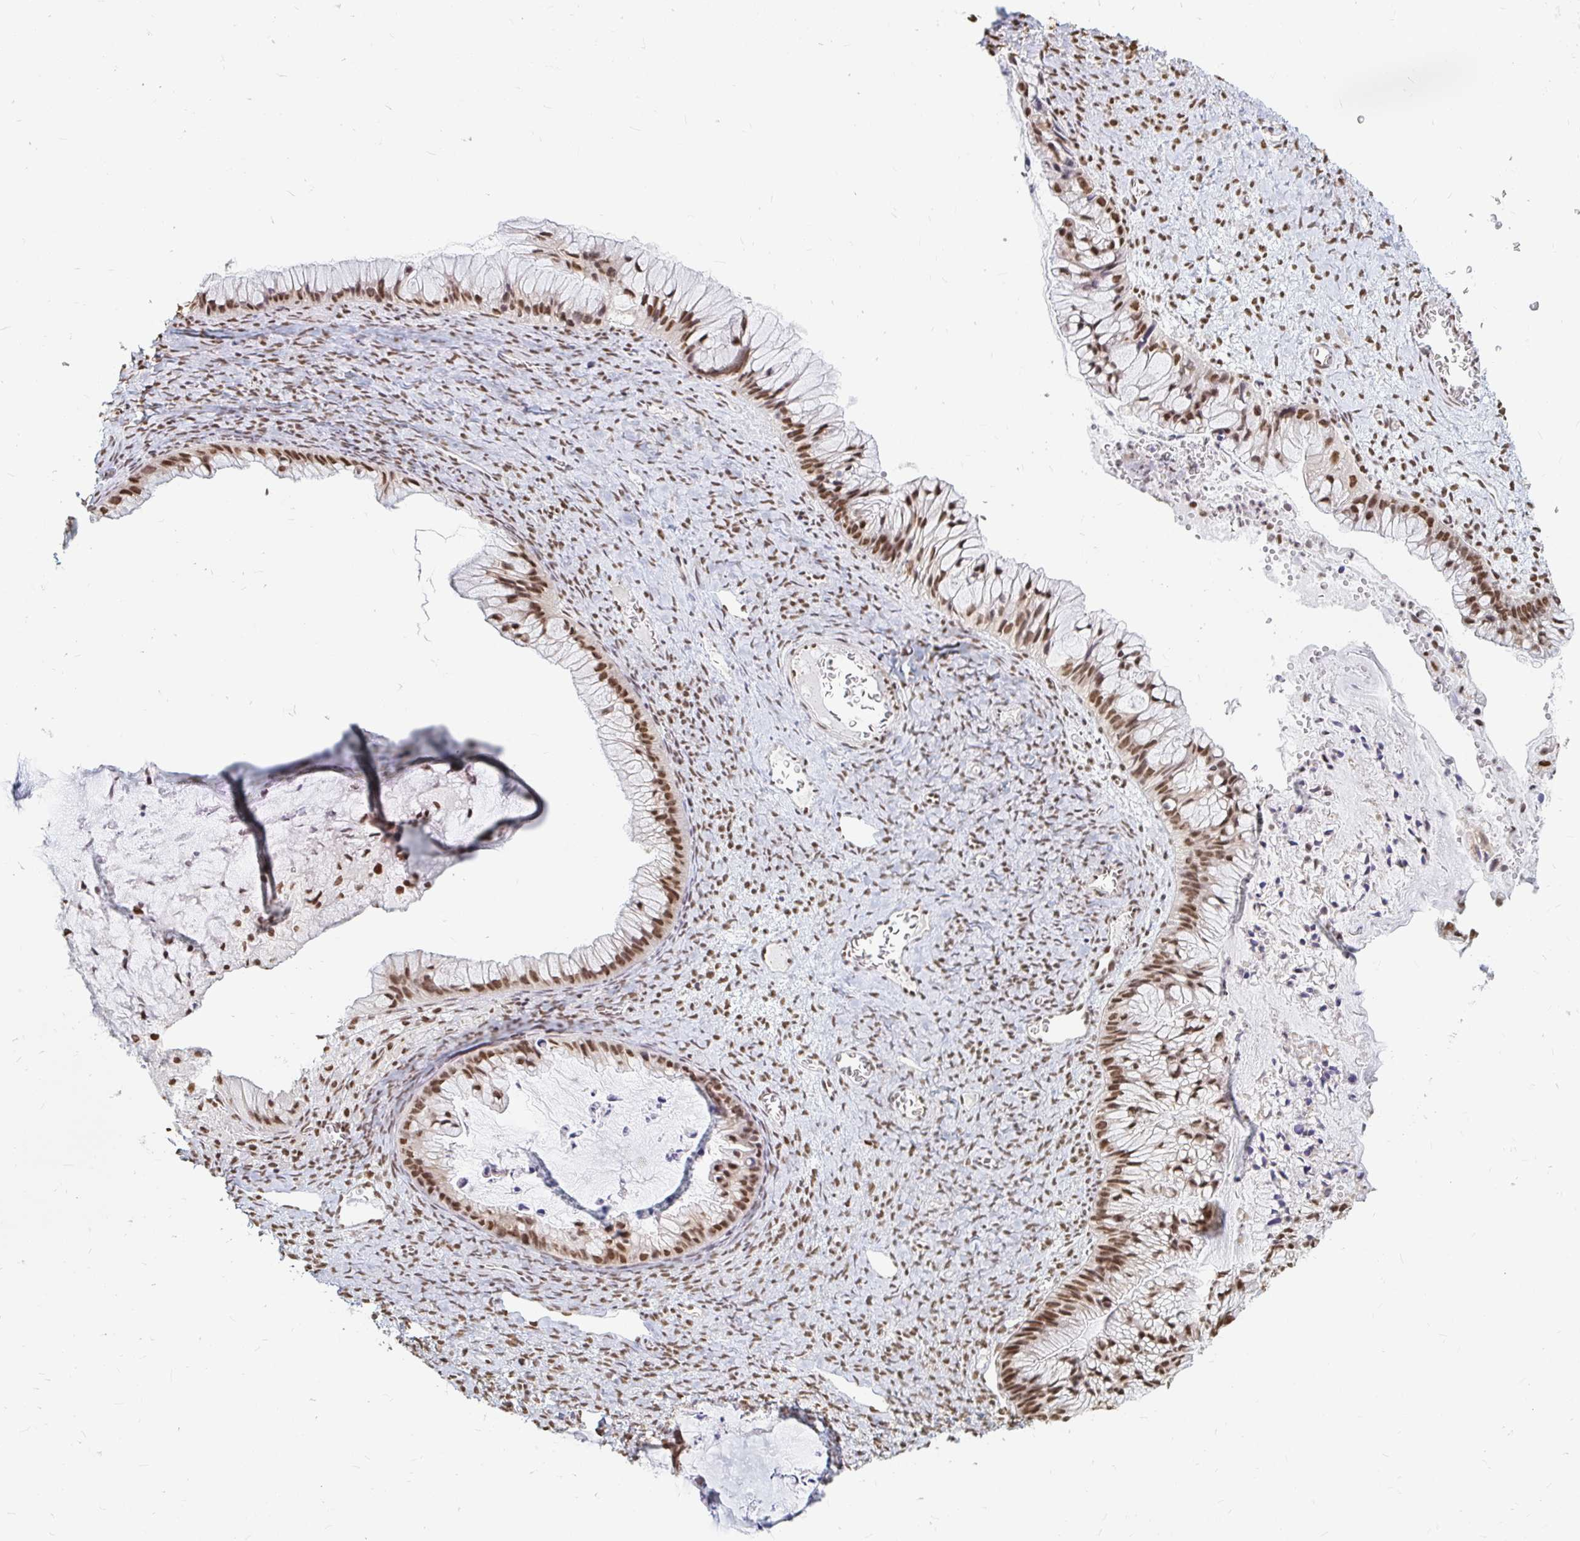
{"staining": {"intensity": "moderate", "quantity": ">75%", "location": "nuclear"}, "tissue": "ovarian cancer", "cell_type": "Tumor cells", "image_type": "cancer", "snomed": [{"axis": "morphology", "description": "Cystadenocarcinoma, mucinous, NOS"}, {"axis": "topography", "description": "Ovary"}], "caption": "Human mucinous cystadenocarcinoma (ovarian) stained with a brown dye exhibits moderate nuclear positive expression in about >75% of tumor cells.", "gene": "HNRNPU", "patient": {"sex": "female", "age": 72}}